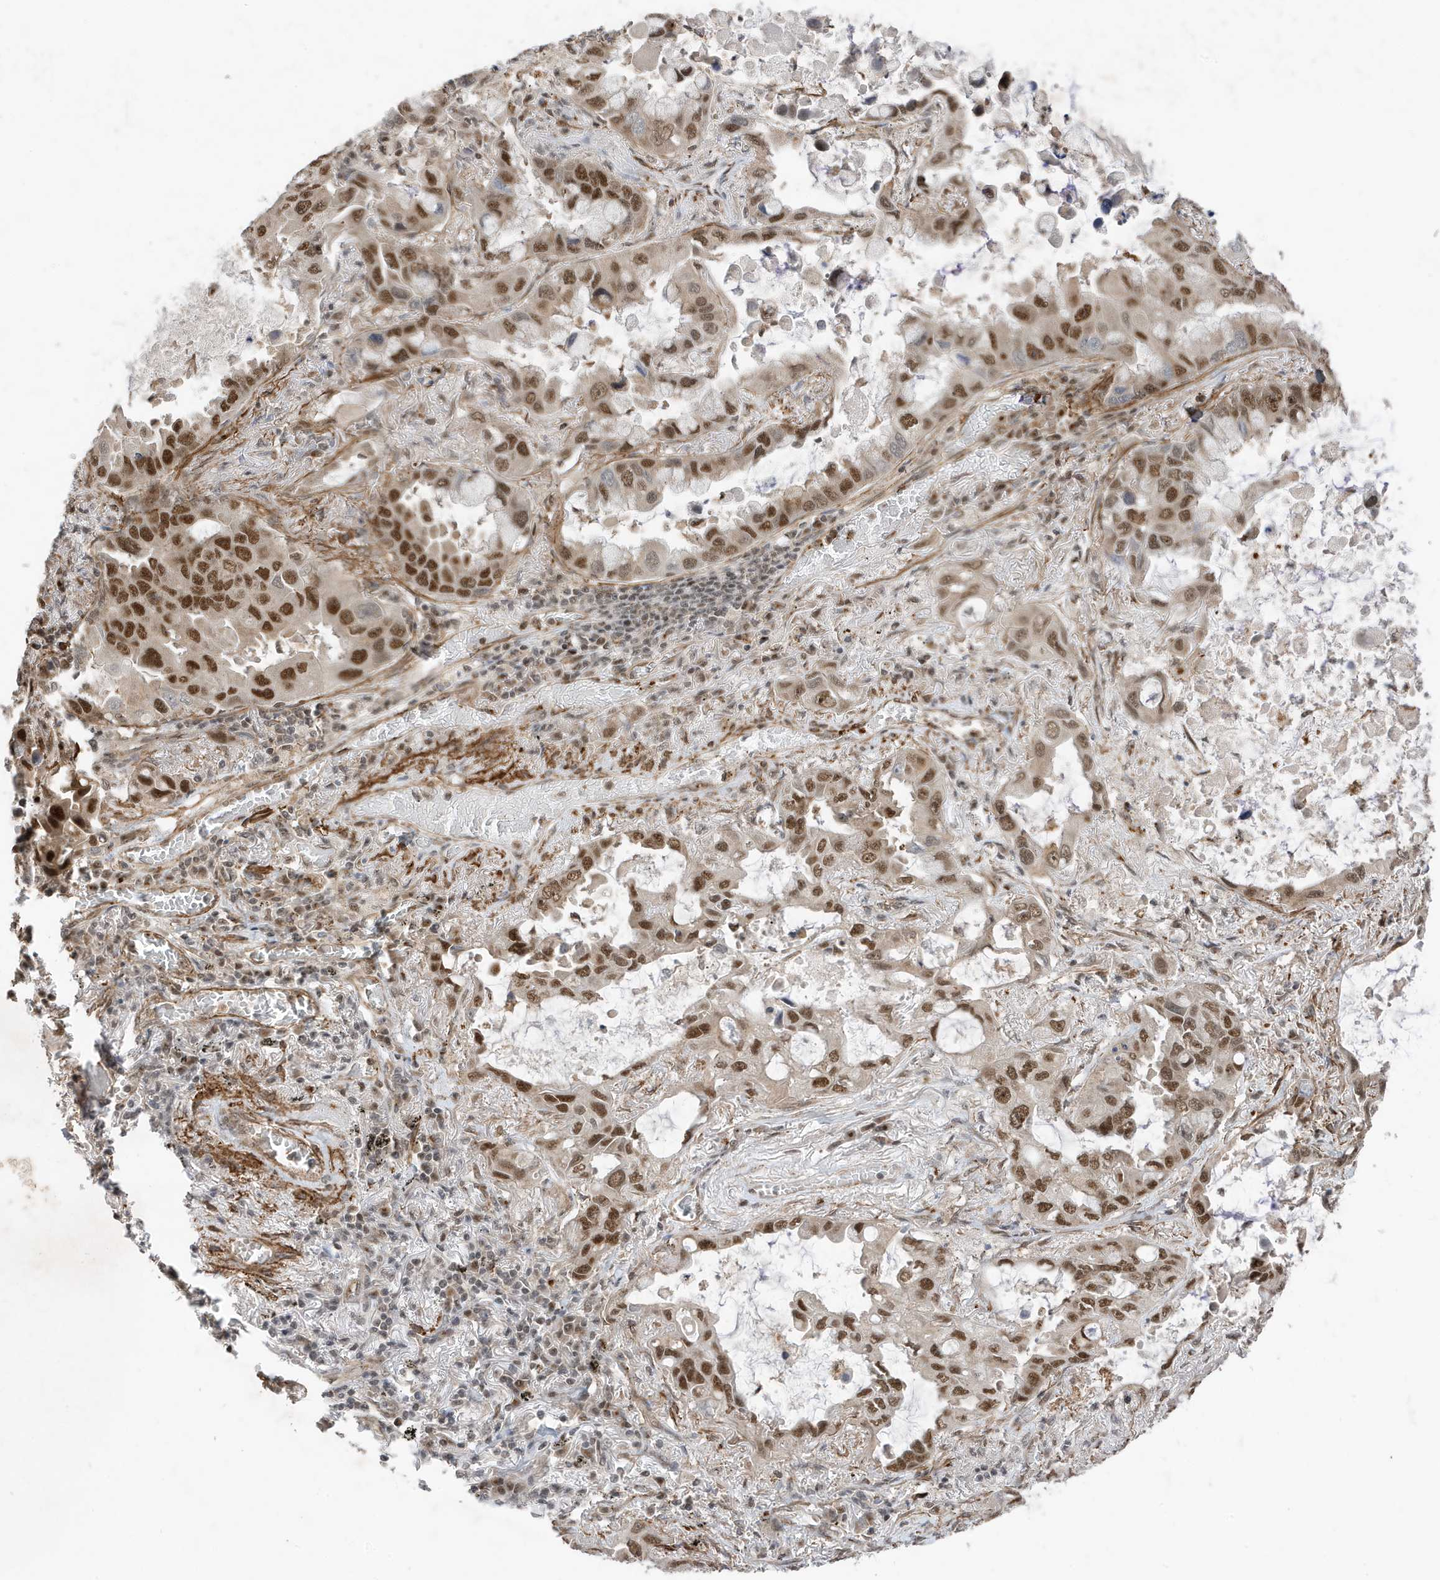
{"staining": {"intensity": "strong", "quantity": "25%-75%", "location": "nuclear"}, "tissue": "lung cancer", "cell_type": "Tumor cells", "image_type": "cancer", "snomed": [{"axis": "morphology", "description": "Adenocarcinoma, NOS"}, {"axis": "topography", "description": "Lung"}], "caption": "A histopathology image of lung cancer (adenocarcinoma) stained for a protein demonstrates strong nuclear brown staining in tumor cells.", "gene": "MAST3", "patient": {"sex": "male", "age": 64}}